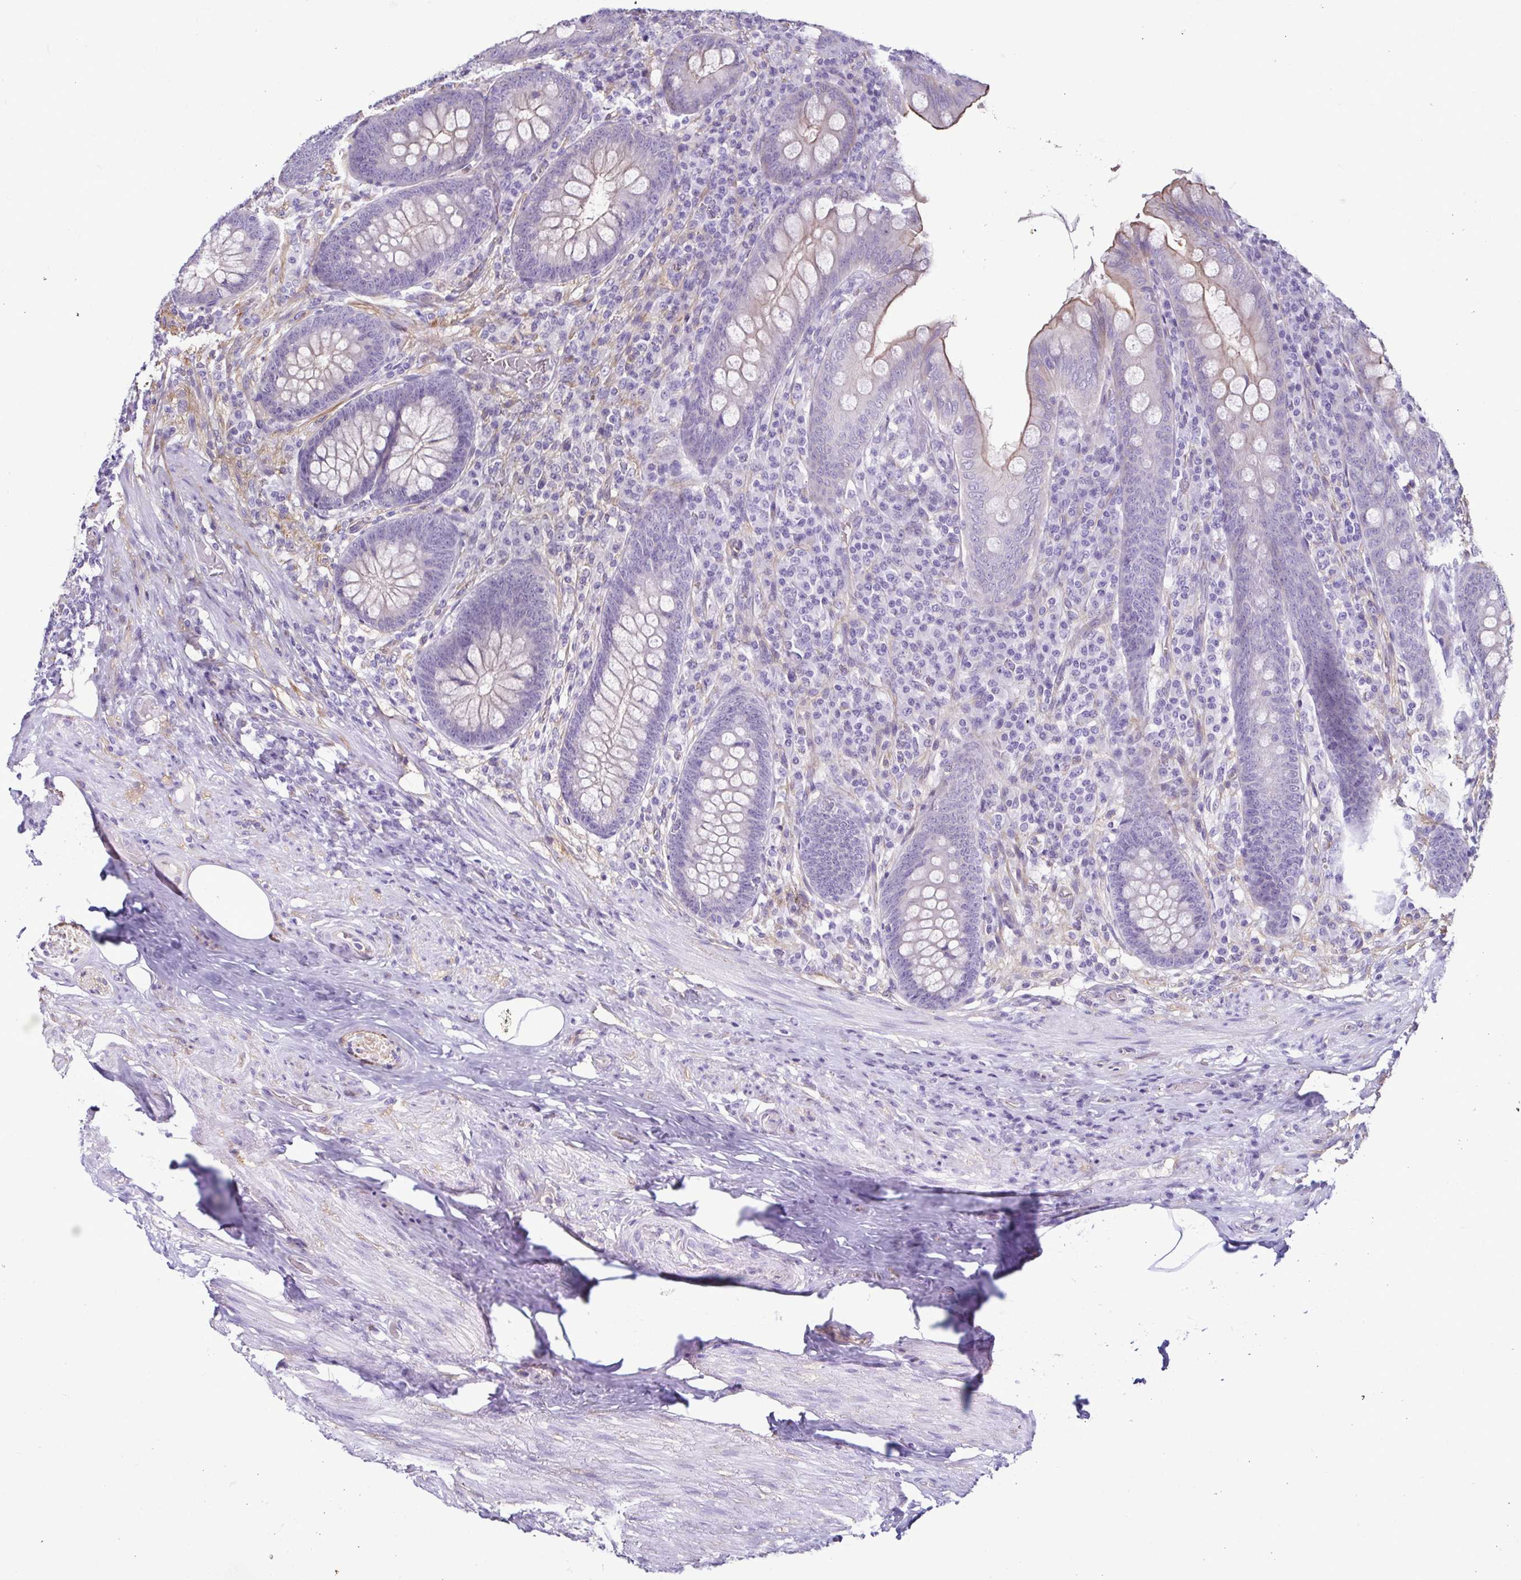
{"staining": {"intensity": "weak", "quantity": "<25%", "location": "cytoplasmic/membranous"}, "tissue": "appendix", "cell_type": "Glandular cells", "image_type": "normal", "snomed": [{"axis": "morphology", "description": "Normal tissue, NOS"}, {"axis": "topography", "description": "Appendix"}], "caption": "A photomicrograph of appendix stained for a protein demonstrates no brown staining in glandular cells. (DAB (3,3'-diaminobenzidine) IHC visualized using brightfield microscopy, high magnification).", "gene": "CASP14", "patient": {"sex": "male", "age": 71}}